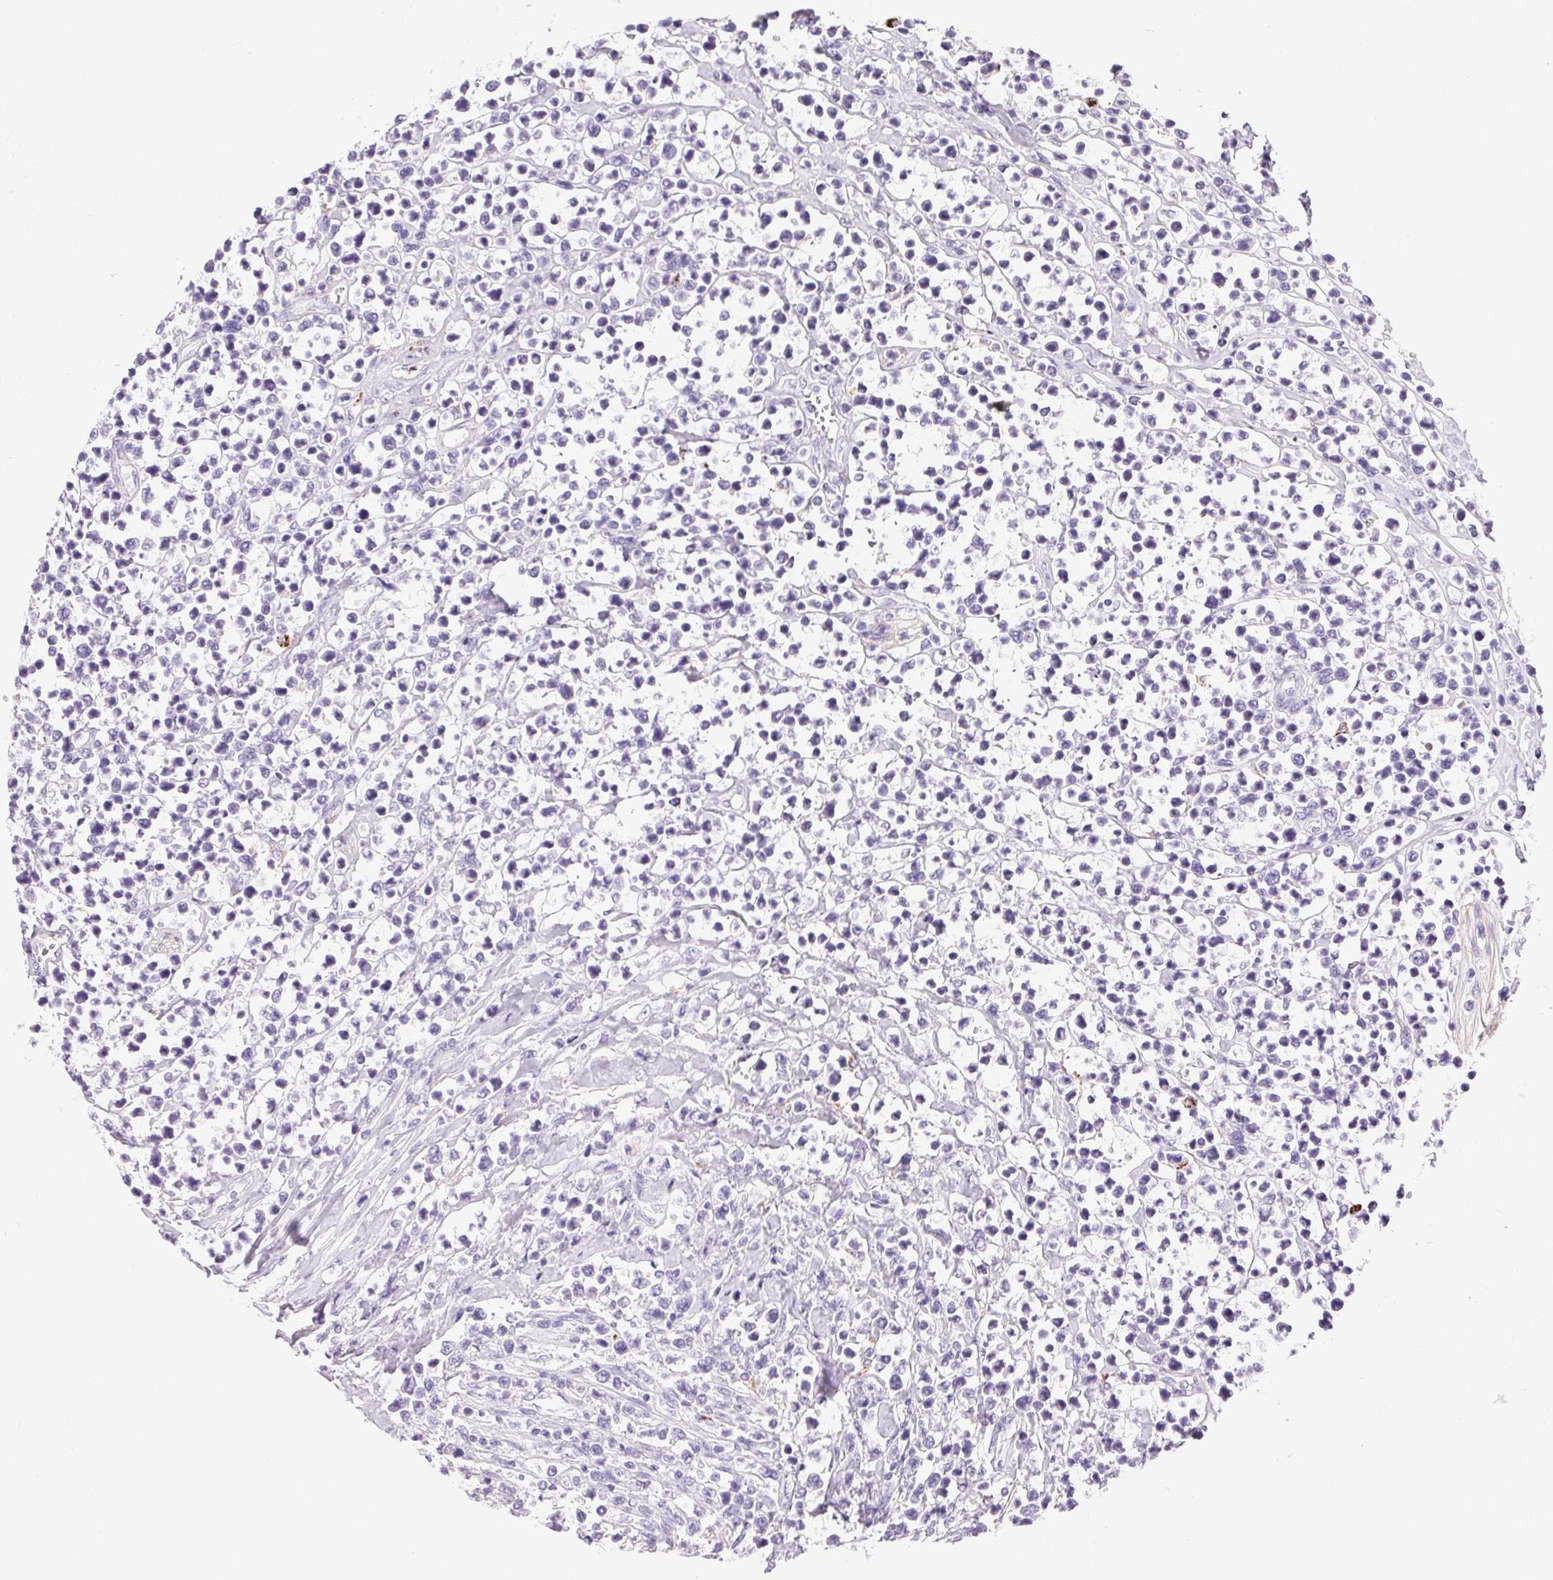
{"staining": {"intensity": "negative", "quantity": "none", "location": "none"}, "tissue": "lymphoma", "cell_type": "Tumor cells", "image_type": "cancer", "snomed": [{"axis": "morphology", "description": "Malignant lymphoma, non-Hodgkin's type, High grade"}, {"axis": "topography", "description": "Soft tissue"}], "caption": "Immunohistochemistry (IHC) of human malignant lymphoma, non-Hodgkin's type (high-grade) reveals no staining in tumor cells. Brightfield microscopy of immunohistochemistry (IHC) stained with DAB (brown) and hematoxylin (blue), captured at high magnification.", "gene": "PNLIPRP3", "patient": {"sex": "female", "age": 56}}